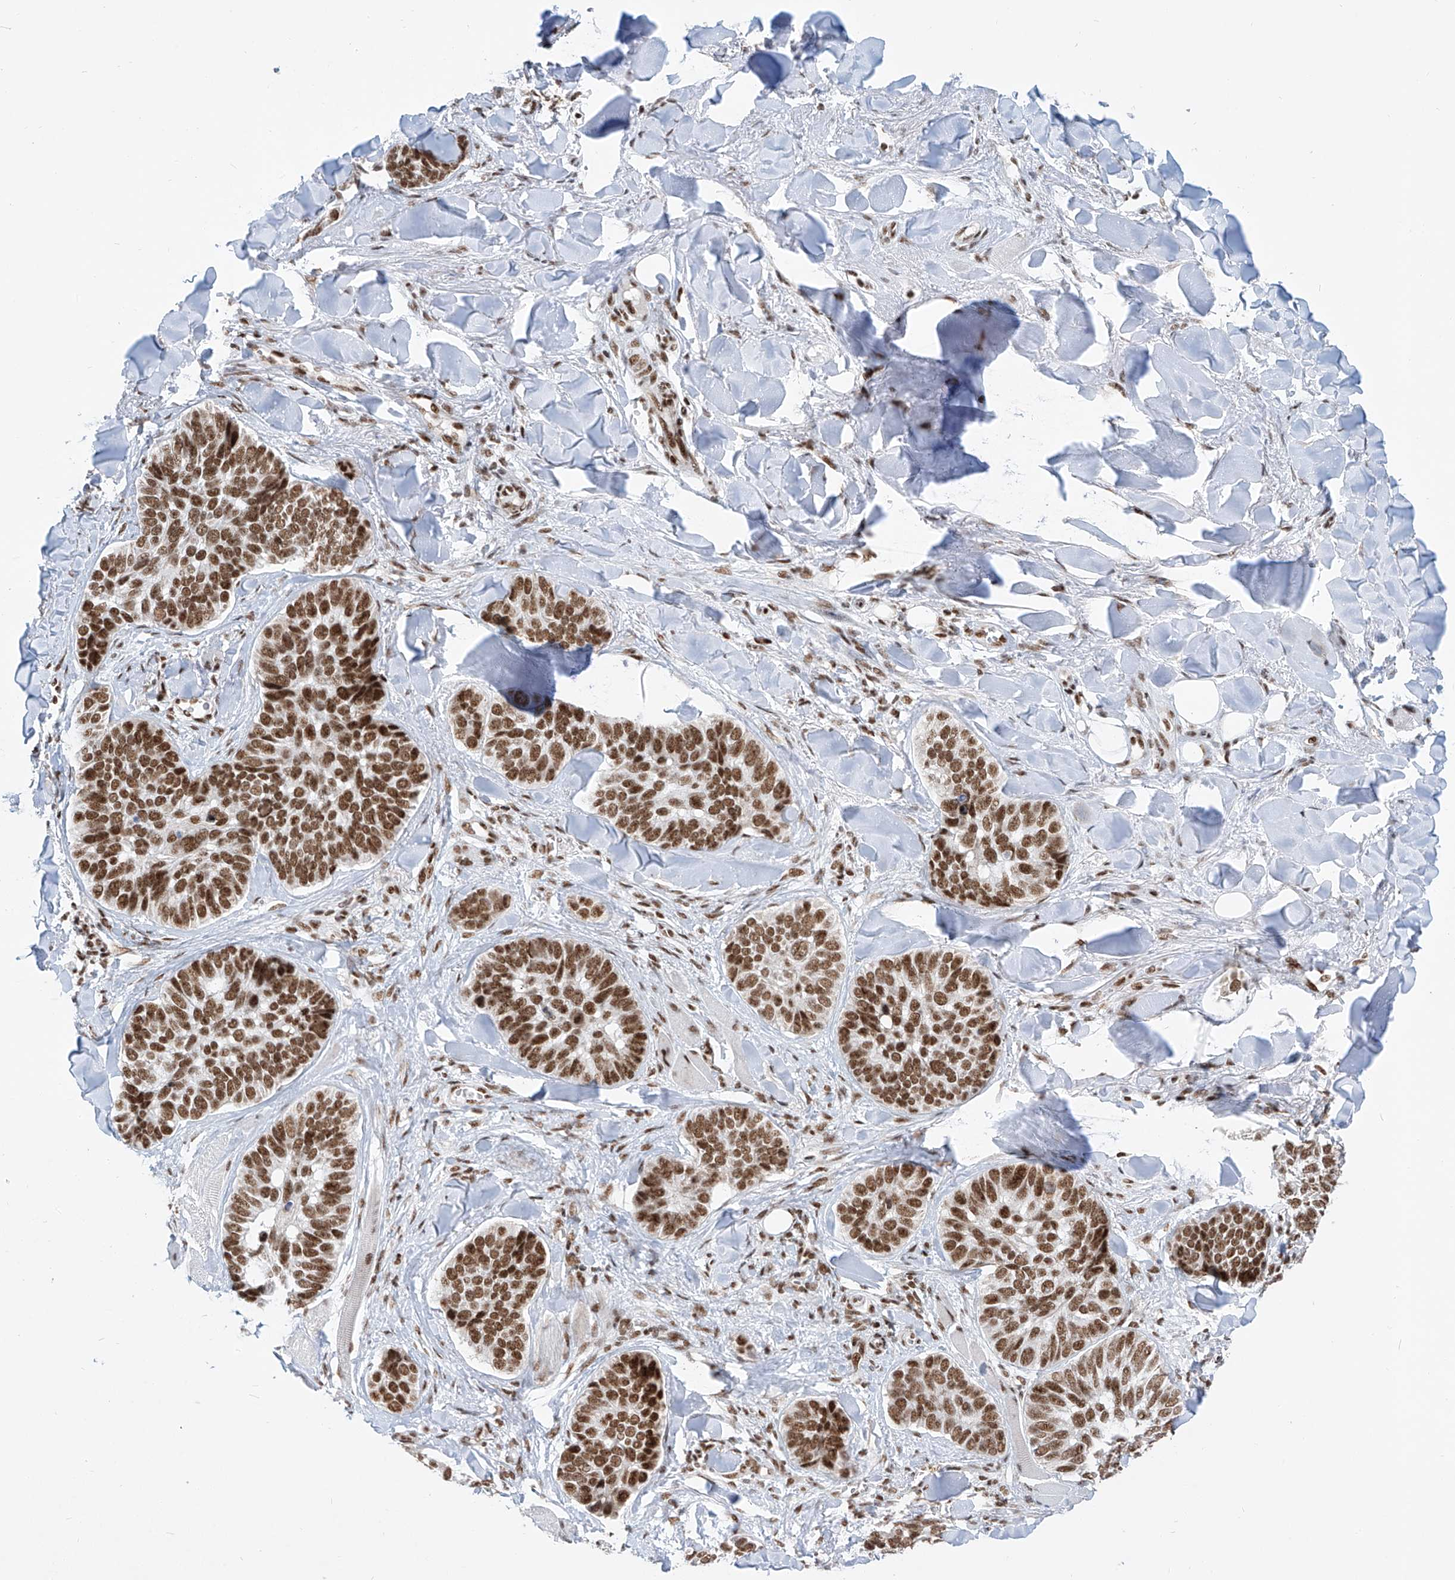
{"staining": {"intensity": "strong", "quantity": ">75%", "location": "nuclear"}, "tissue": "skin cancer", "cell_type": "Tumor cells", "image_type": "cancer", "snomed": [{"axis": "morphology", "description": "Basal cell carcinoma"}, {"axis": "topography", "description": "Skin"}], "caption": "Protein expression analysis of human skin cancer reveals strong nuclear staining in about >75% of tumor cells.", "gene": "TAF4", "patient": {"sex": "male", "age": 62}}